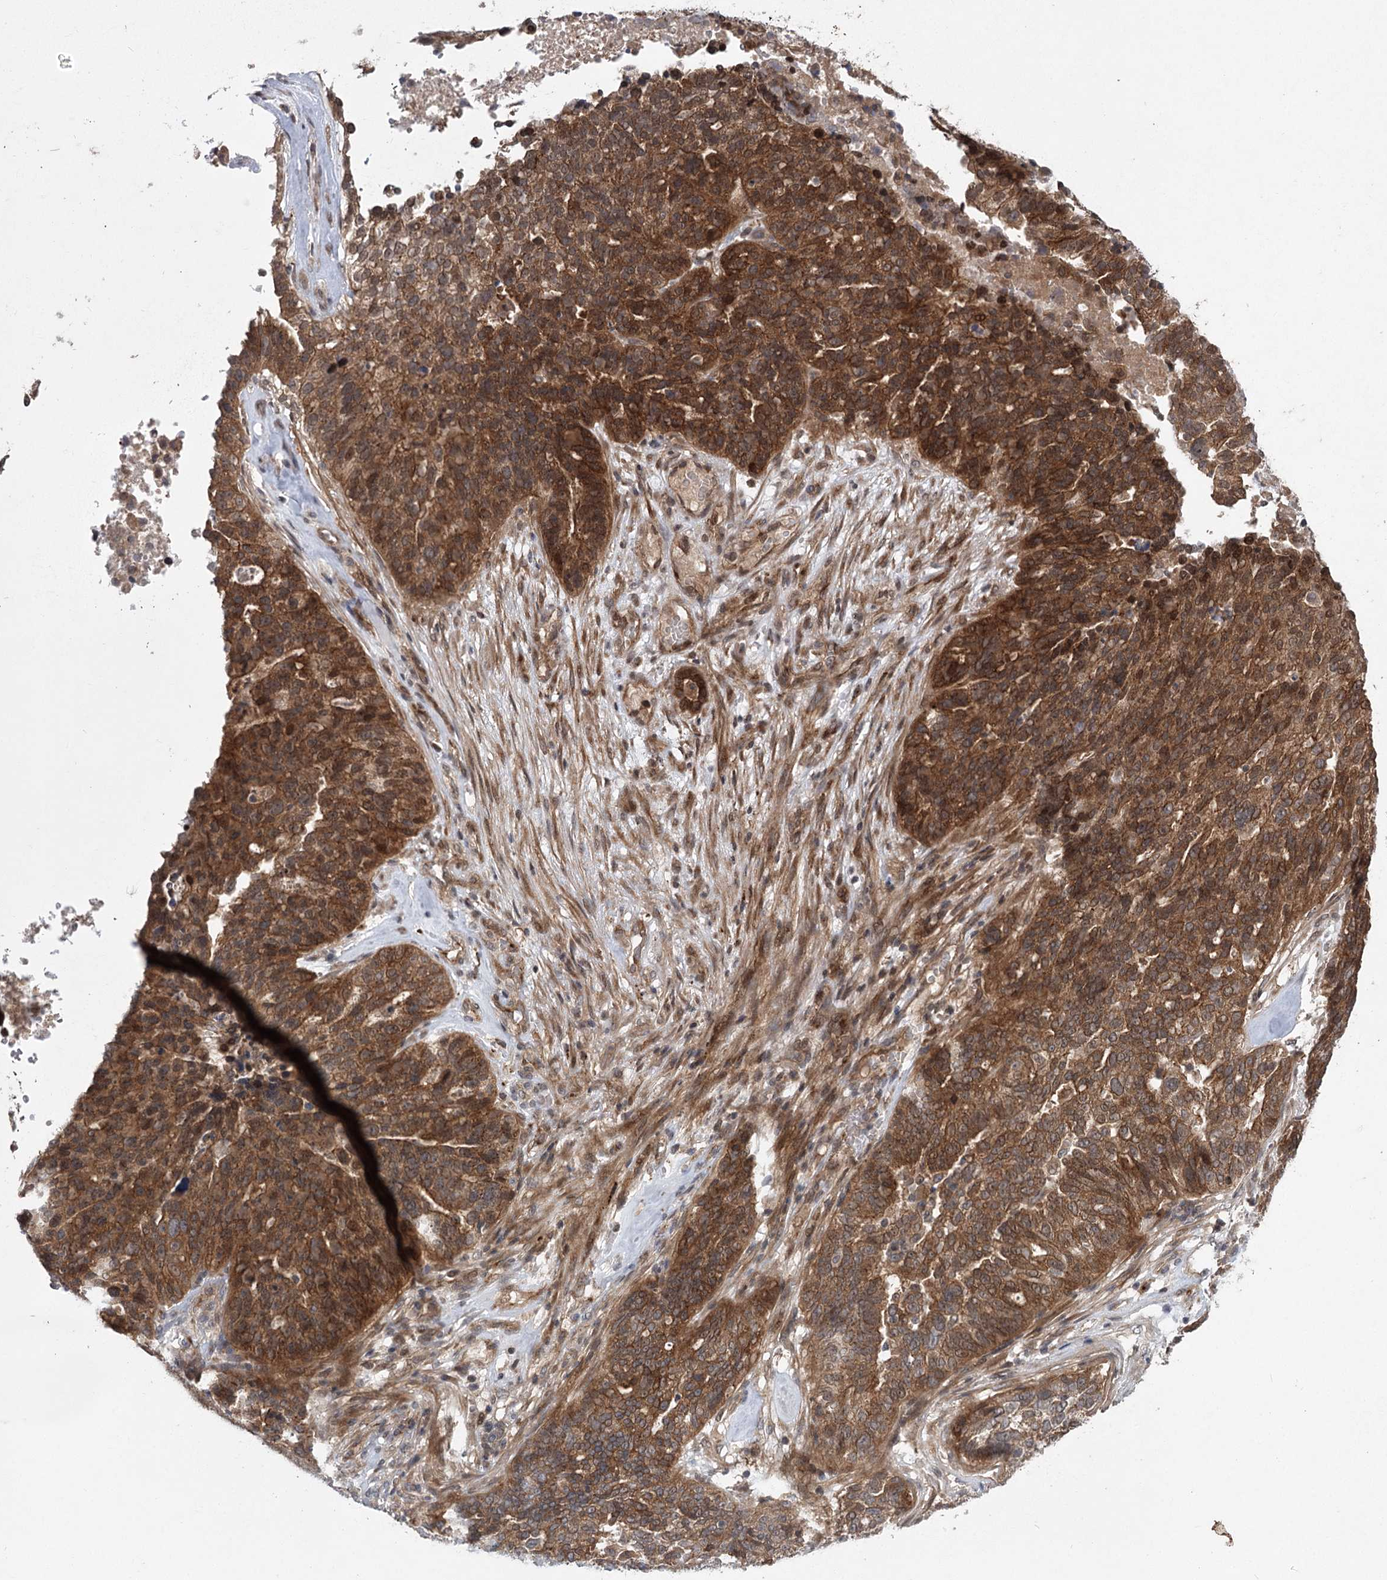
{"staining": {"intensity": "strong", "quantity": ">75%", "location": "cytoplasmic/membranous"}, "tissue": "ovarian cancer", "cell_type": "Tumor cells", "image_type": "cancer", "snomed": [{"axis": "morphology", "description": "Cystadenocarcinoma, serous, NOS"}, {"axis": "topography", "description": "Ovary"}], "caption": "Serous cystadenocarcinoma (ovarian) stained with immunohistochemistry demonstrates strong cytoplasmic/membranous staining in approximately >75% of tumor cells.", "gene": "METTL24", "patient": {"sex": "female", "age": 59}}